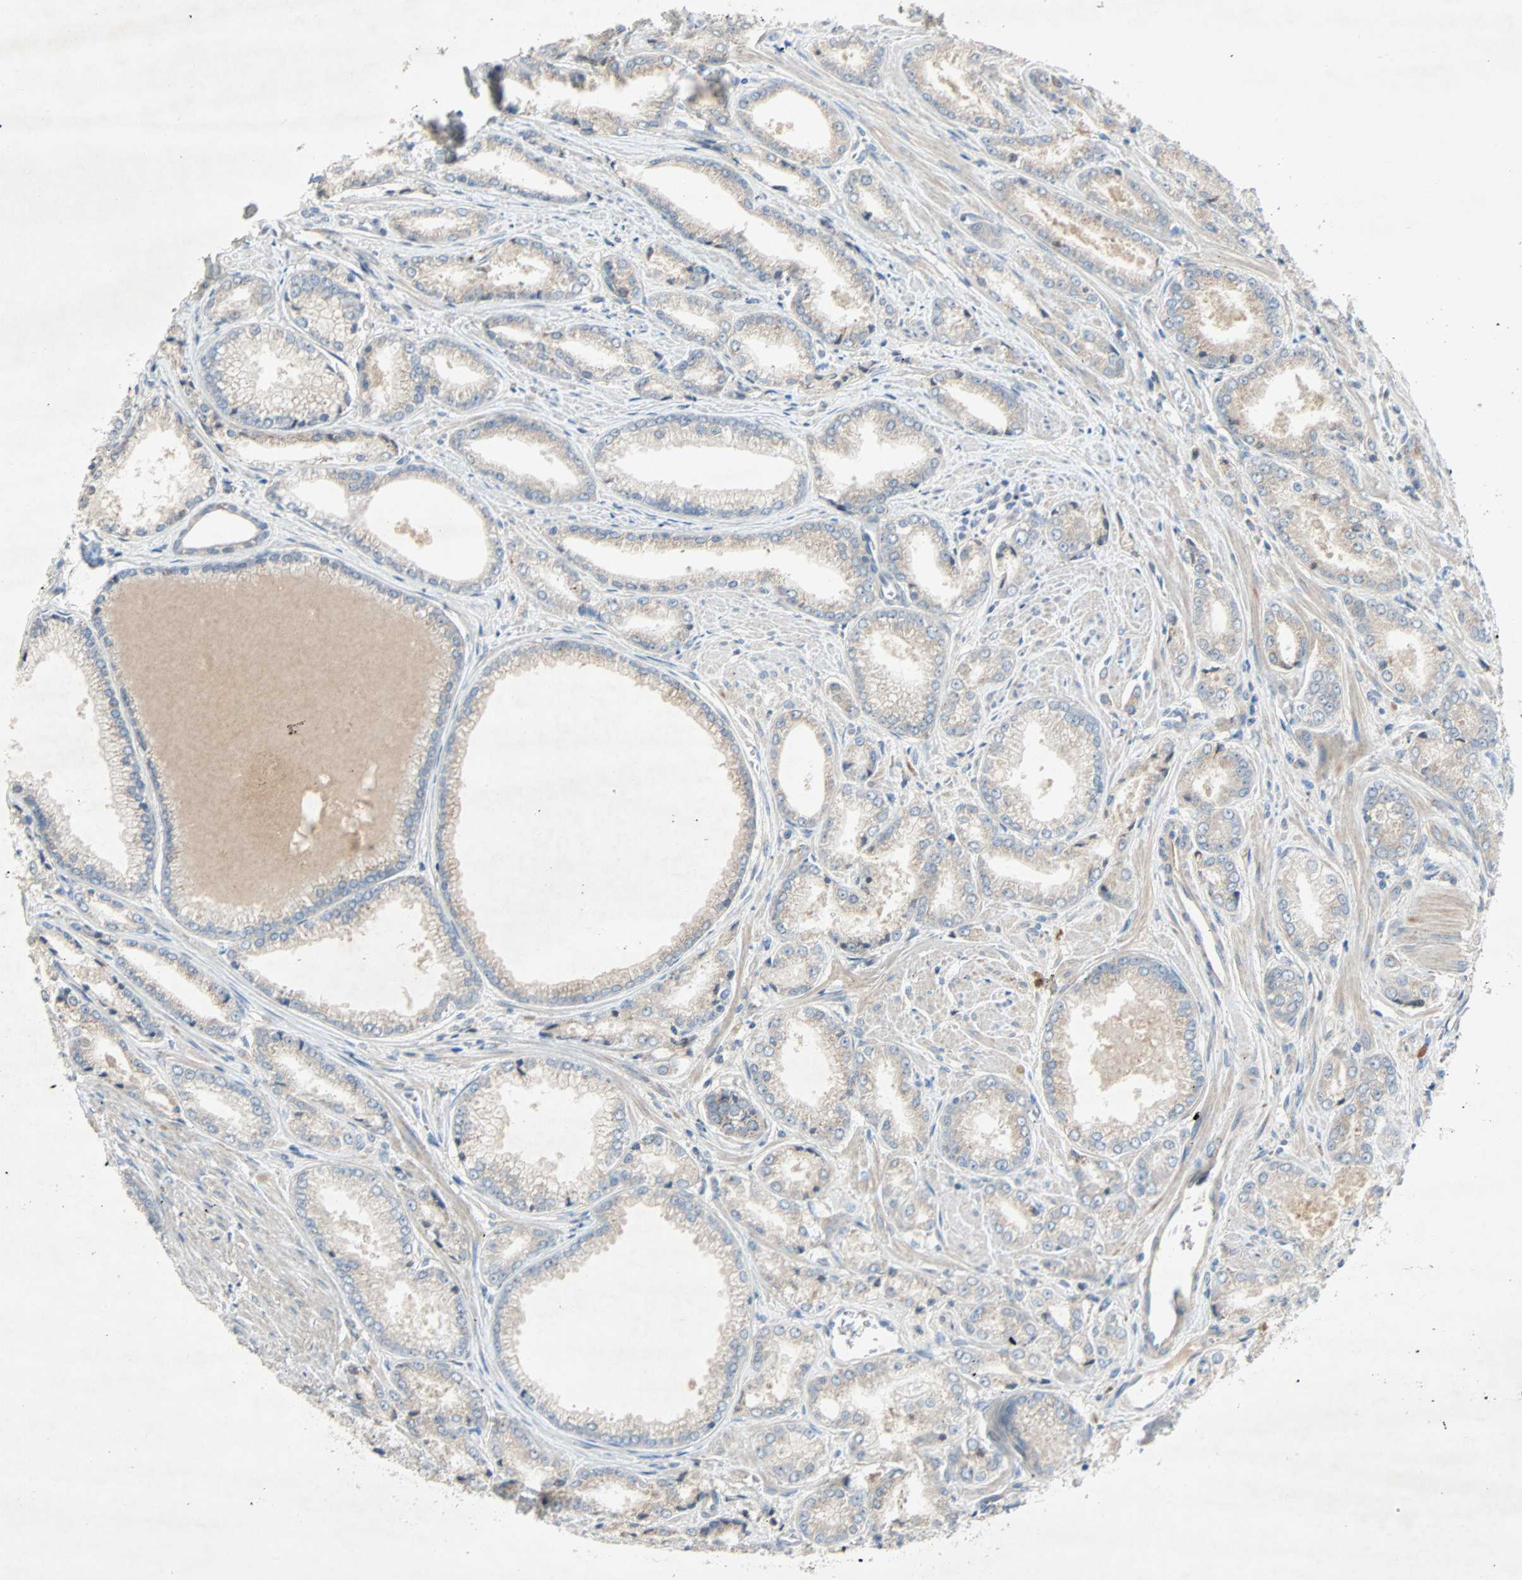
{"staining": {"intensity": "weak", "quantity": ">75%", "location": "cytoplasmic/membranous"}, "tissue": "prostate cancer", "cell_type": "Tumor cells", "image_type": "cancer", "snomed": [{"axis": "morphology", "description": "Adenocarcinoma, Low grade"}, {"axis": "topography", "description": "Prostate"}], "caption": "Tumor cells show weak cytoplasmic/membranous positivity in about >75% of cells in adenocarcinoma (low-grade) (prostate). (IHC, brightfield microscopy, high magnification).", "gene": "XYLT1", "patient": {"sex": "male", "age": 64}}